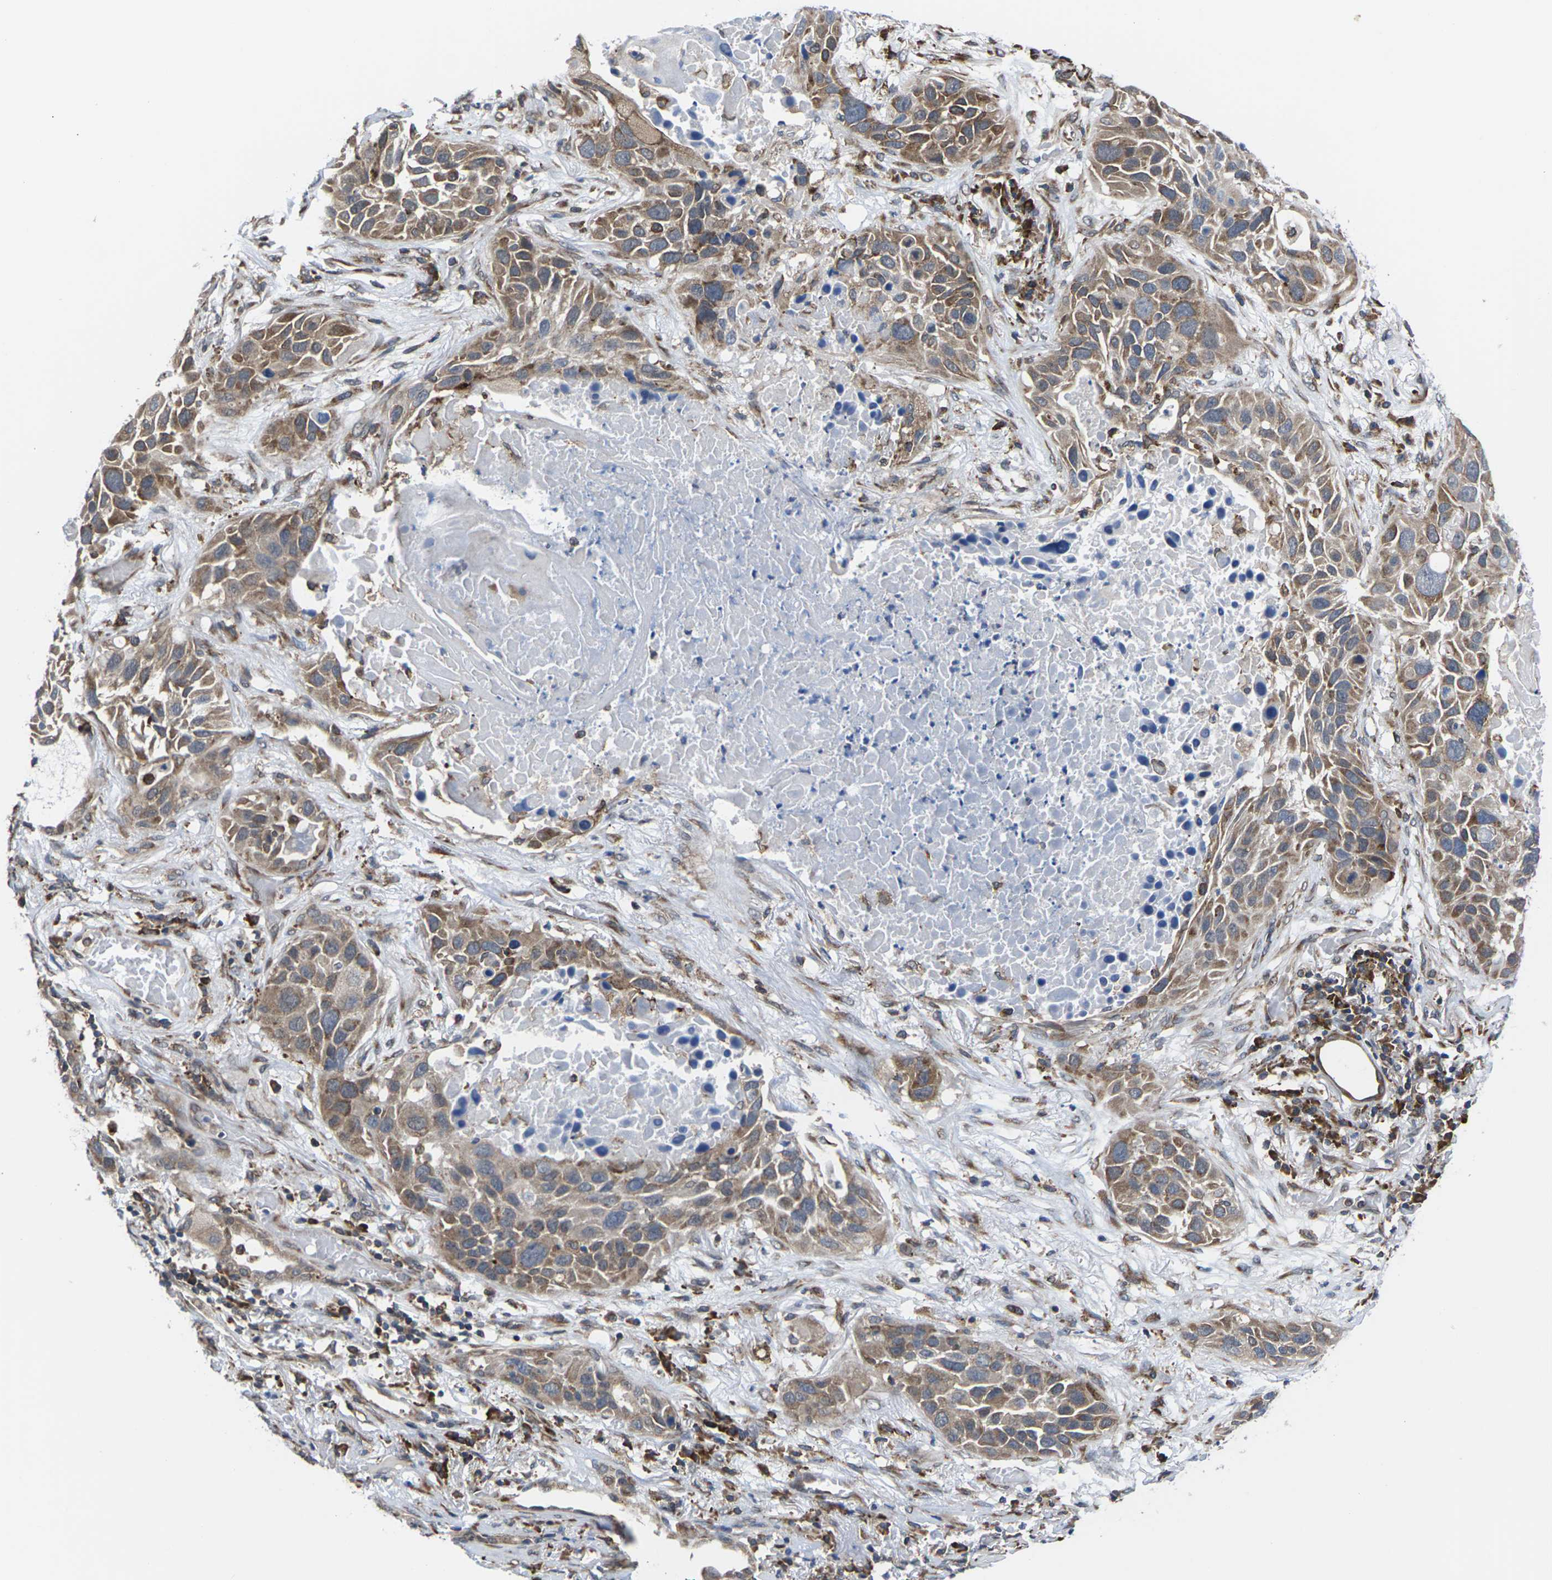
{"staining": {"intensity": "moderate", "quantity": ">75%", "location": "cytoplasmic/membranous"}, "tissue": "lung cancer", "cell_type": "Tumor cells", "image_type": "cancer", "snomed": [{"axis": "morphology", "description": "Squamous cell carcinoma, NOS"}, {"axis": "topography", "description": "Lung"}], "caption": "Moderate cytoplasmic/membranous protein staining is identified in about >75% of tumor cells in lung cancer (squamous cell carcinoma). The staining is performed using DAB (3,3'-diaminobenzidine) brown chromogen to label protein expression. The nuclei are counter-stained blue using hematoxylin.", "gene": "PDZK1IP1", "patient": {"sex": "male", "age": 57}}